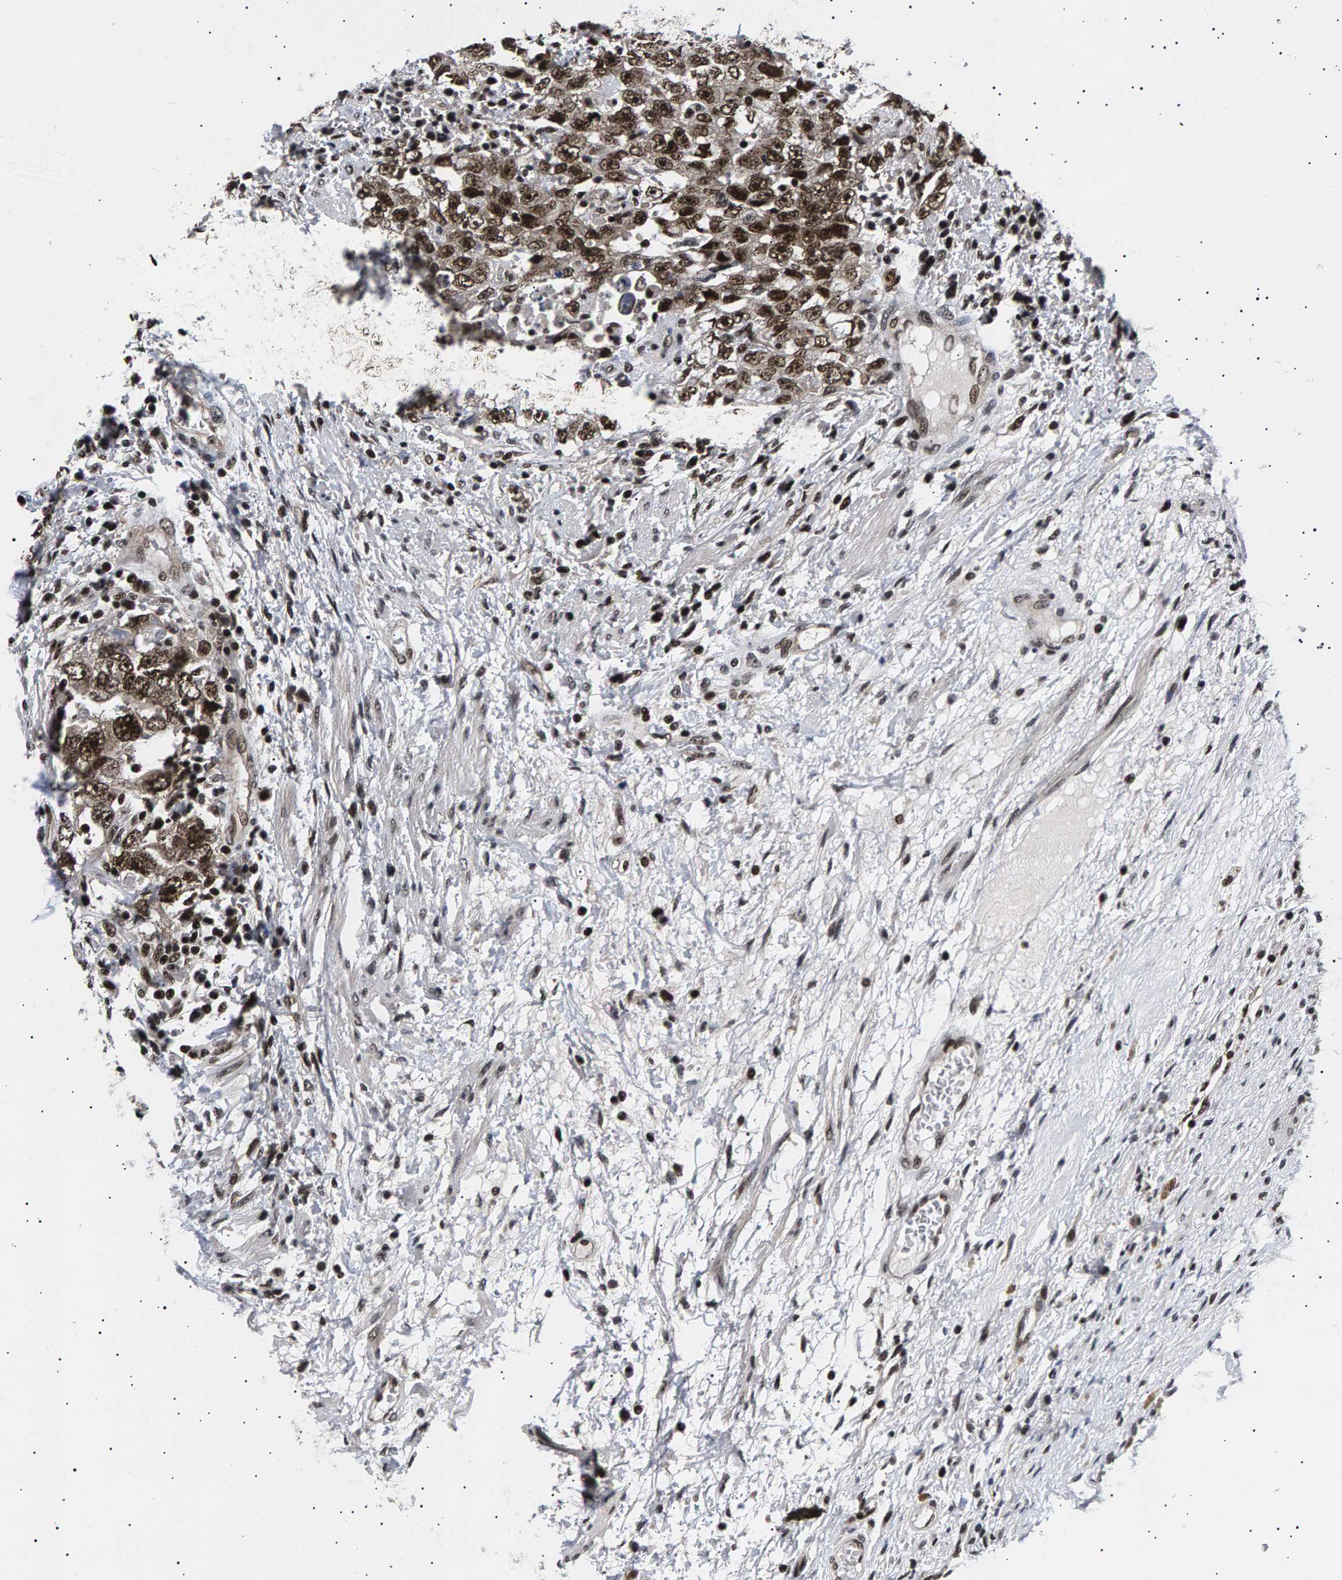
{"staining": {"intensity": "strong", "quantity": ">75%", "location": "nuclear"}, "tissue": "testis cancer", "cell_type": "Tumor cells", "image_type": "cancer", "snomed": [{"axis": "morphology", "description": "Carcinoma, Embryonal, NOS"}, {"axis": "topography", "description": "Testis"}], "caption": "Strong nuclear staining is appreciated in approximately >75% of tumor cells in embryonal carcinoma (testis).", "gene": "ANKRD40", "patient": {"sex": "male", "age": 26}}